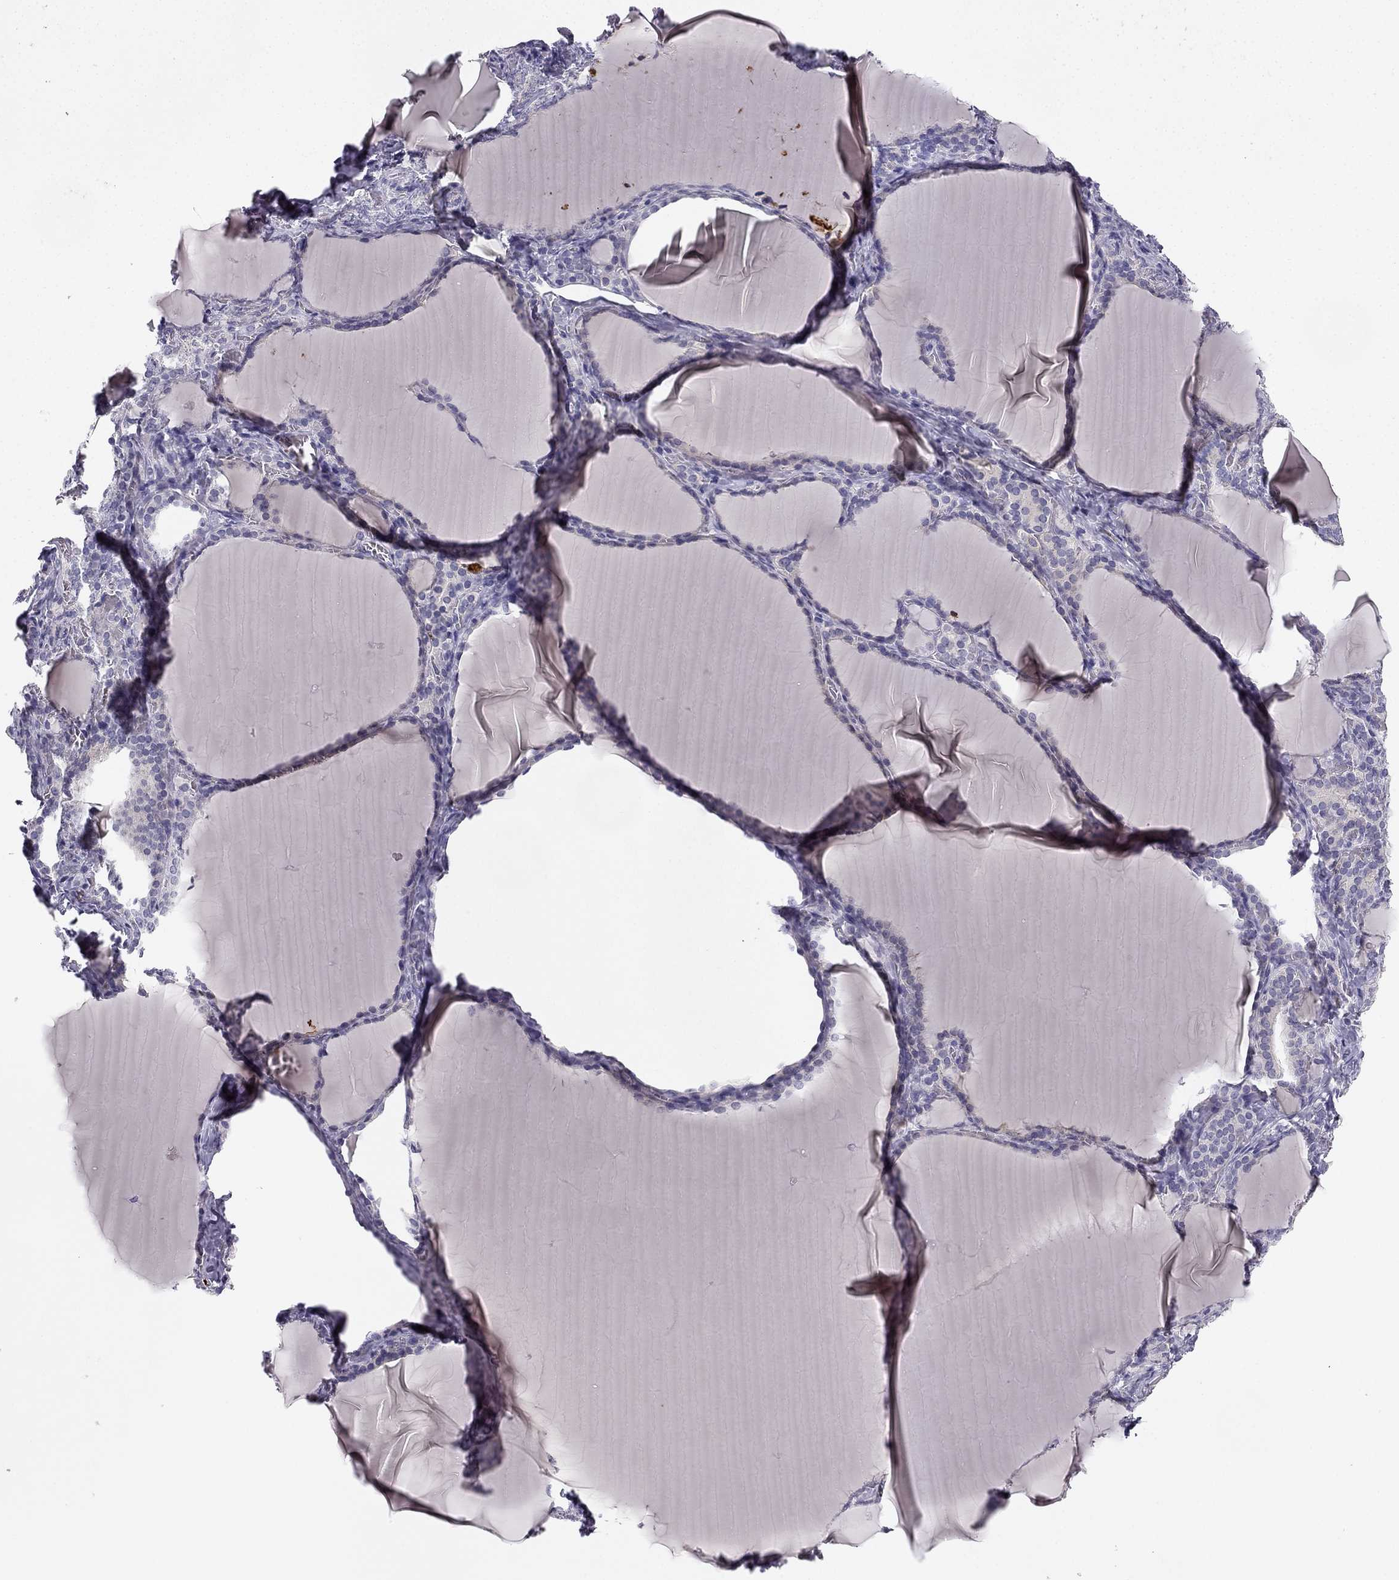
{"staining": {"intensity": "negative", "quantity": "none", "location": "none"}, "tissue": "thyroid gland", "cell_type": "Glandular cells", "image_type": "normal", "snomed": [{"axis": "morphology", "description": "Normal tissue, NOS"}, {"axis": "morphology", "description": "Hyperplasia, NOS"}, {"axis": "topography", "description": "Thyroid gland"}], "caption": "IHC histopathology image of benign thyroid gland stained for a protein (brown), which shows no positivity in glandular cells. (Immunohistochemistry (ihc), brightfield microscopy, high magnification).", "gene": "SLC6A4", "patient": {"sex": "female", "age": 27}}